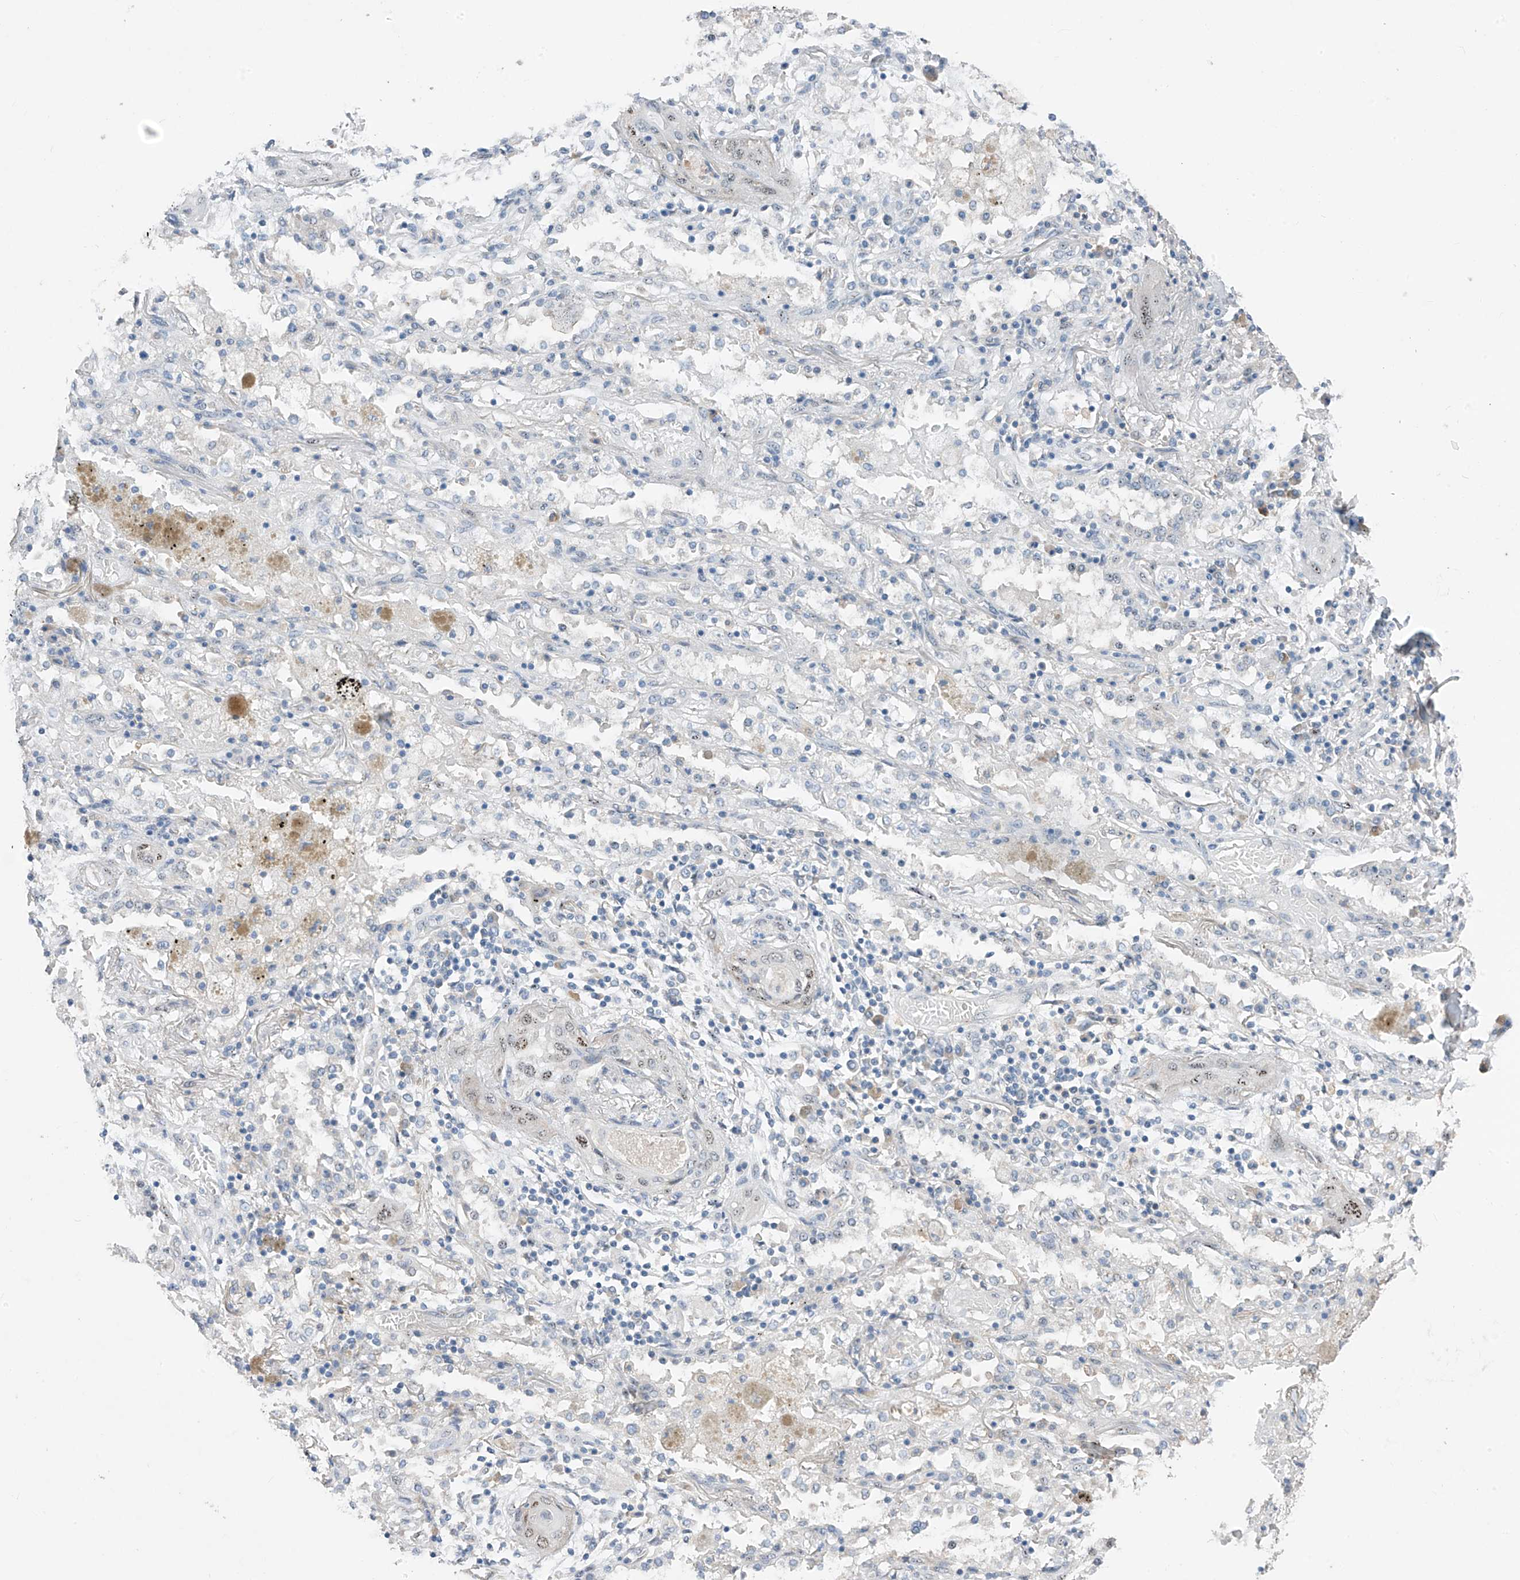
{"staining": {"intensity": "negative", "quantity": "none", "location": "none"}, "tissue": "lung cancer", "cell_type": "Tumor cells", "image_type": "cancer", "snomed": [{"axis": "morphology", "description": "Squamous cell carcinoma, NOS"}, {"axis": "topography", "description": "Lung"}], "caption": "A photomicrograph of human lung squamous cell carcinoma is negative for staining in tumor cells. (DAB (3,3'-diaminobenzidine) immunohistochemistry, high magnification).", "gene": "RPL4", "patient": {"sex": "female", "age": 47}}